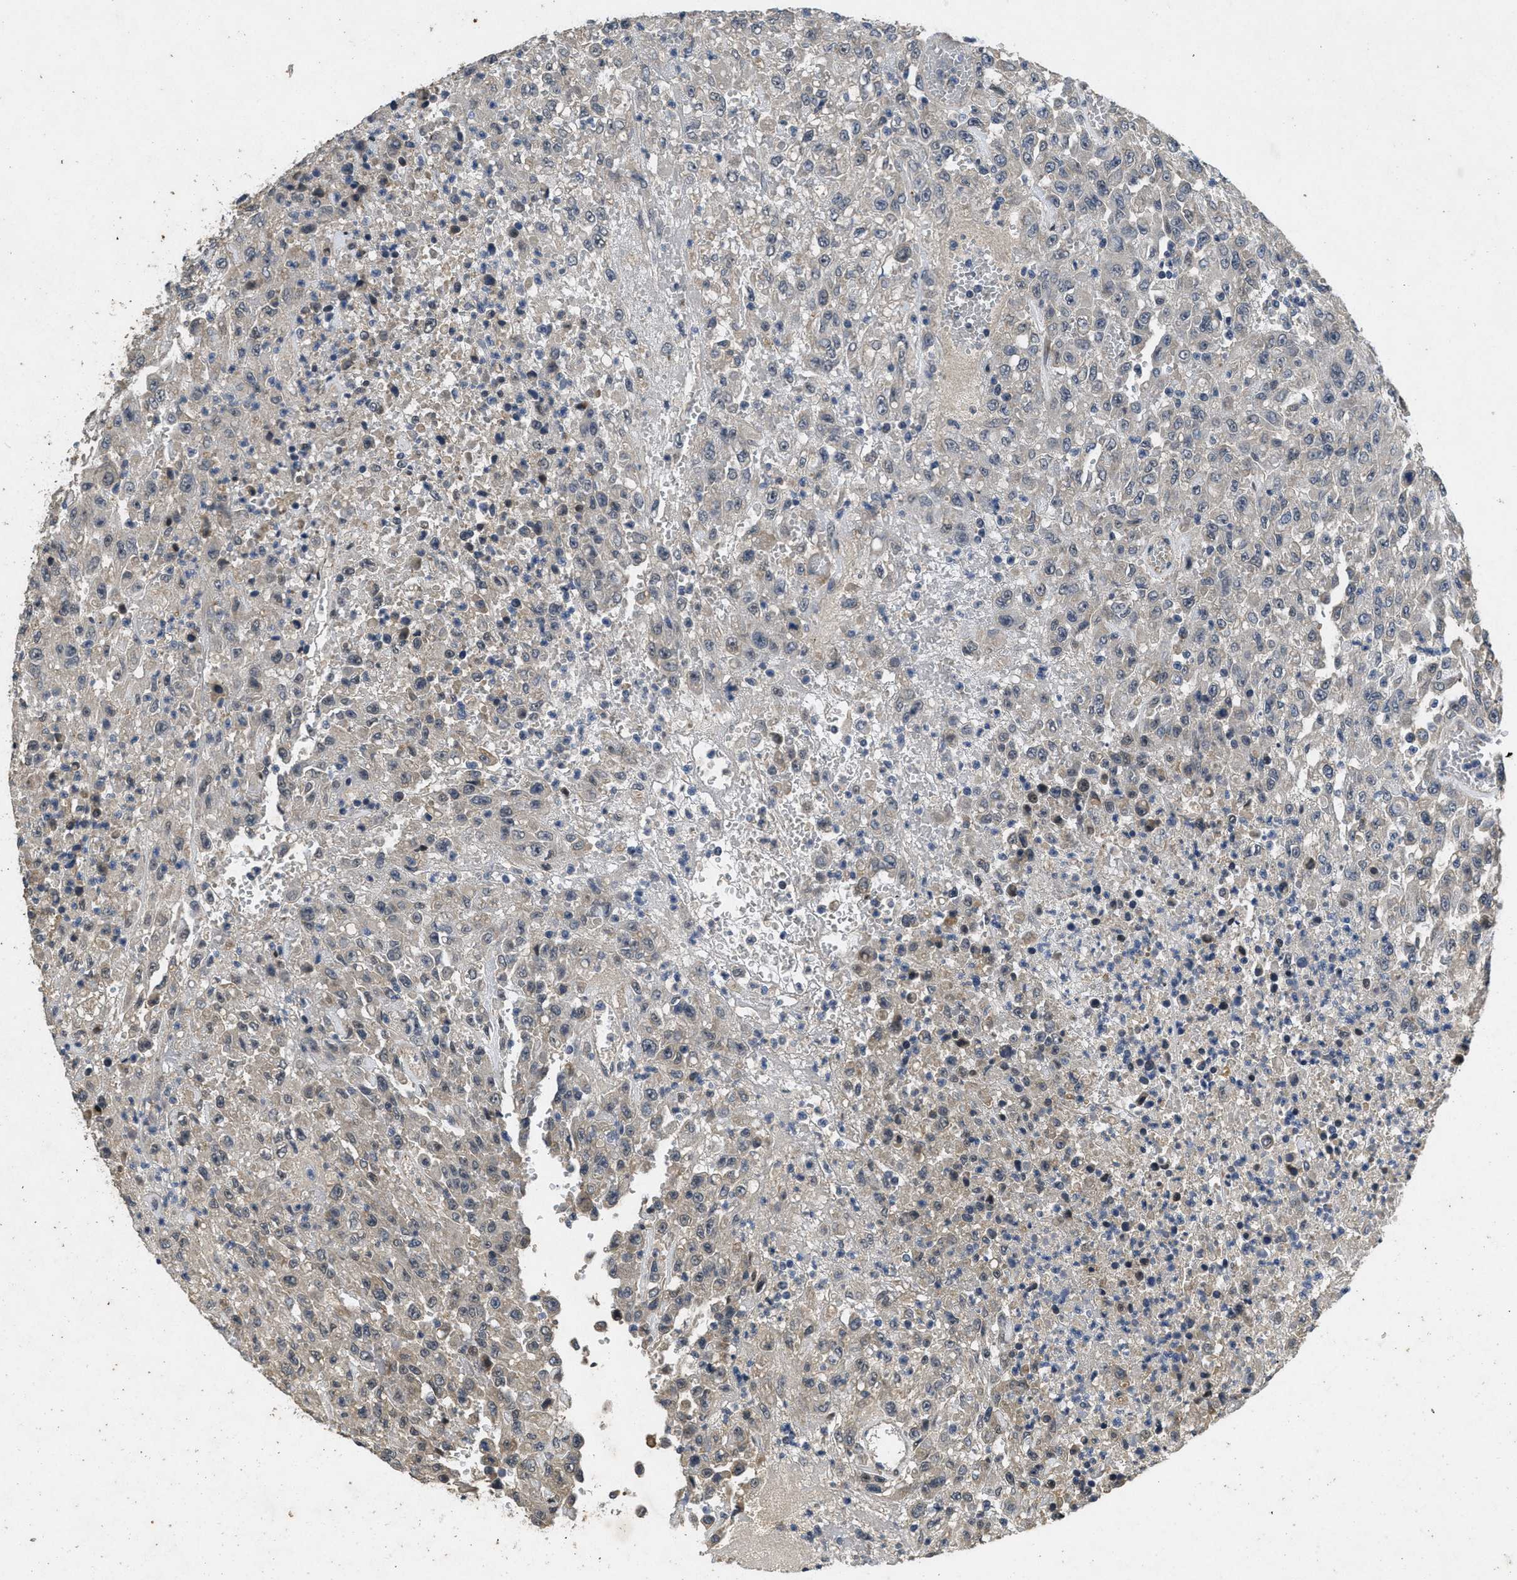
{"staining": {"intensity": "negative", "quantity": "none", "location": "none"}, "tissue": "urothelial cancer", "cell_type": "Tumor cells", "image_type": "cancer", "snomed": [{"axis": "morphology", "description": "Urothelial carcinoma, High grade"}, {"axis": "topography", "description": "Urinary bladder"}], "caption": "This histopathology image is of high-grade urothelial carcinoma stained with IHC to label a protein in brown with the nuclei are counter-stained blue. There is no expression in tumor cells.", "gene": "PAPOLG", "patient": {"sex": "male", "age": 46}}